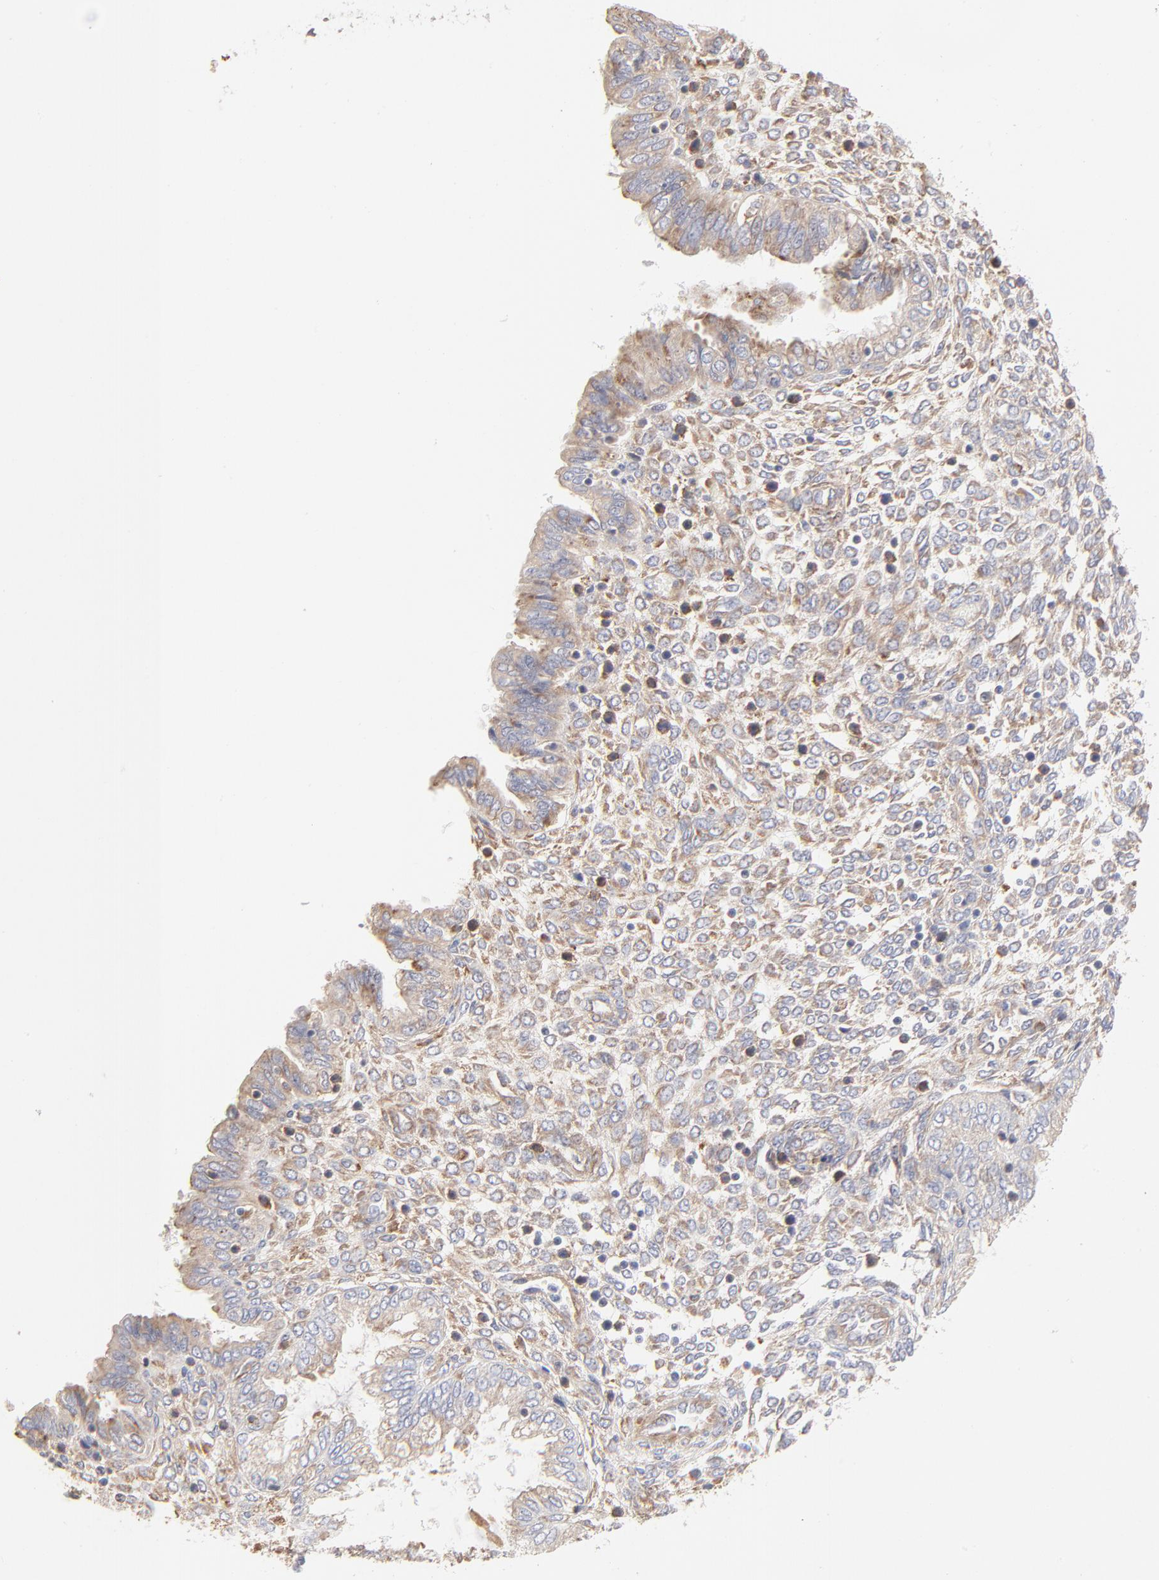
{"staining": {"intensity": "negative", "quantity": "none", "location": "none"}, "tissue": "endometrium", "cell_type": "Cells in endometrial stroma", "image_type": "normal", "snomed": [{"axis": "morphology", "description": "Normal tissue, NOS"}, {"axis": "topography", "description": "Endometrium"}], "caption": "Cells in endometrial stroma are negative for protein expression in unremarkable human endometrium. (DAB immunohistochemistry visualized using brightfield microscopy, high magnification).", "gene": "RPS21", "patient": {"sex": "female", "age": 33}}